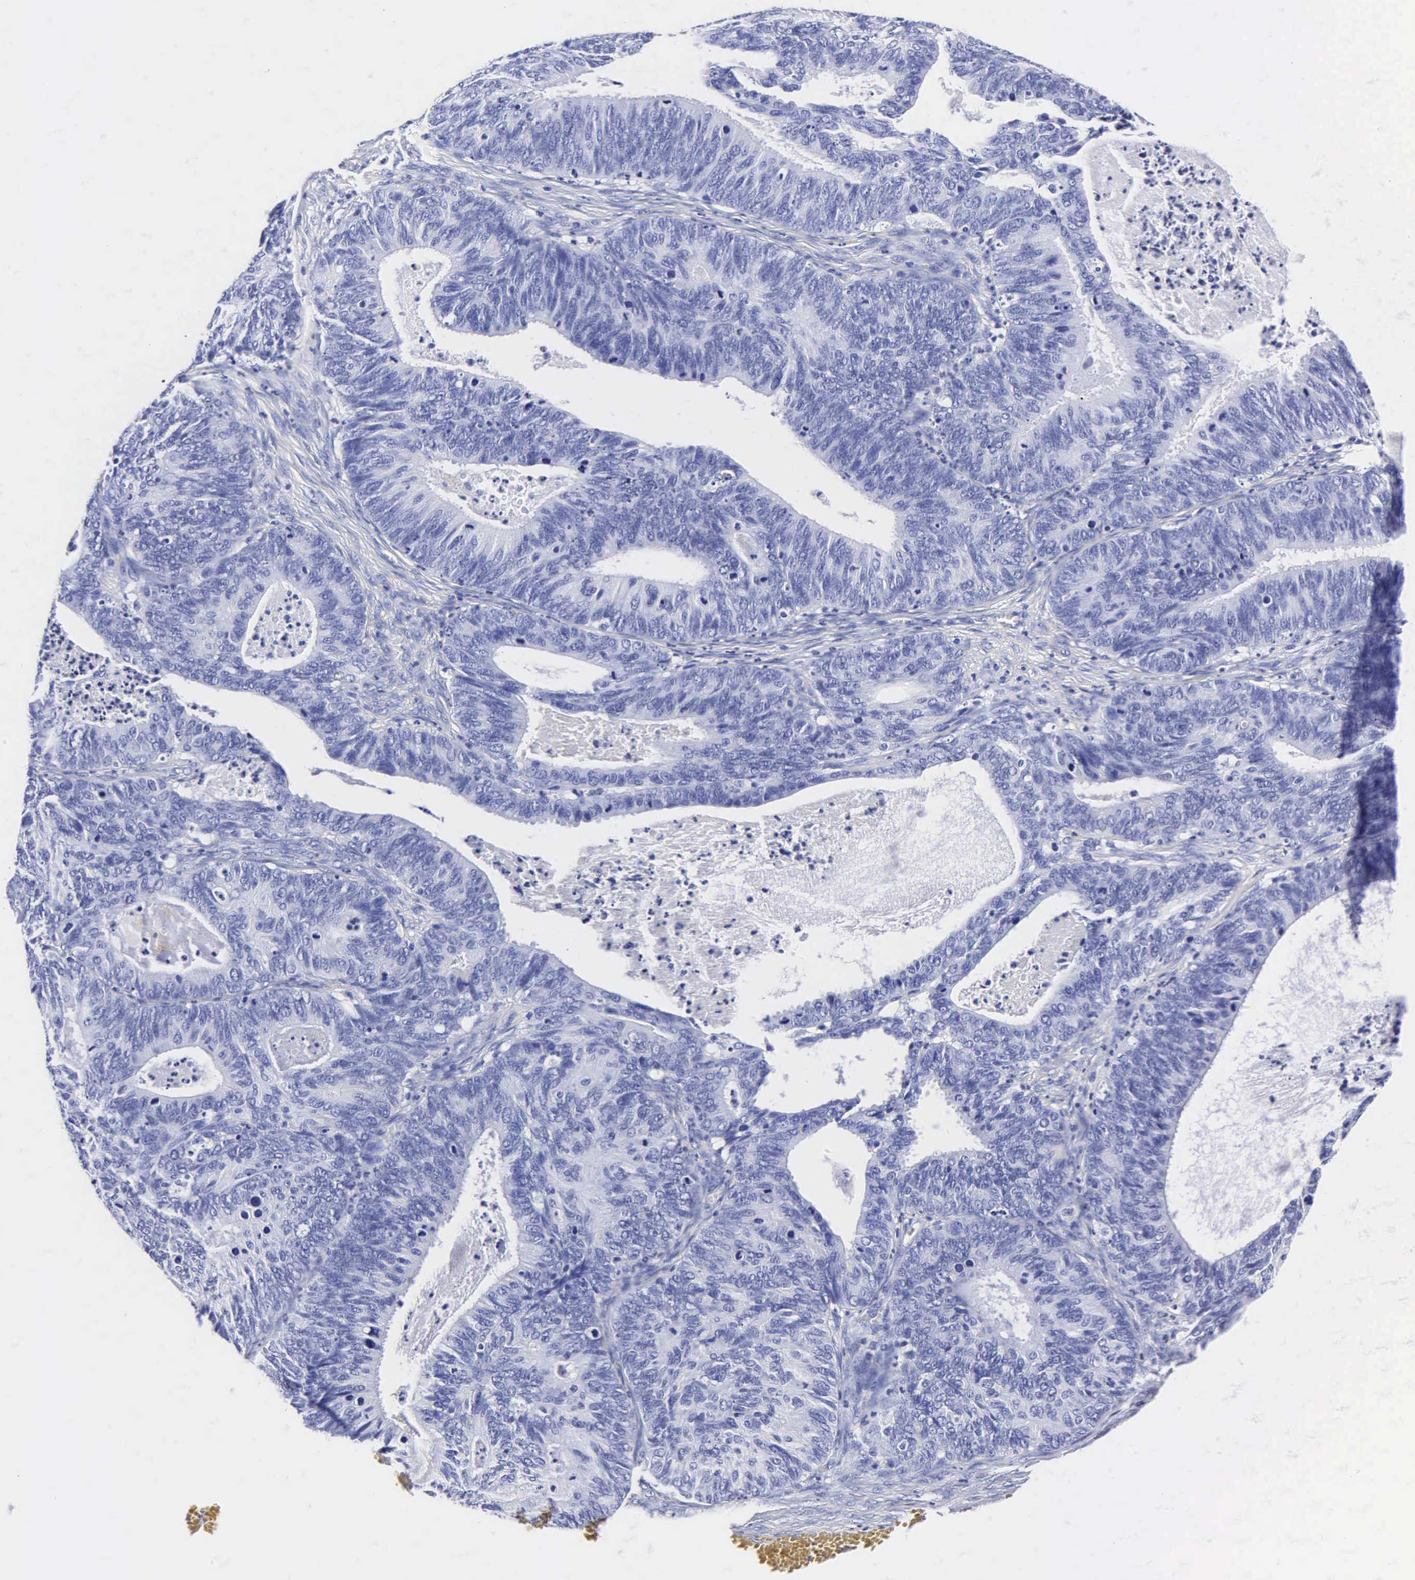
{"staining": {"intensity": "negative", "quantity": "none", "location": "none"}, "tissue": "ovarian cancer", "cell_type": "Tumor cells", "image_type": "cancer", "snomed": [{"axis": "morphology", "description": "Carcinoma, endometroid"}, {"axis": "topography", "description": "Ovary"}], "caption": "The image reveals no significant expression in tumor cells of ovarian endometroid carcinoma. Brightfield microscopy of immunohistochemistry stained with DAB (brown) and hematoxylin (blue), captured at high magnification.", "gene": "MB", "patient": {"sex": "female", "age": 52}}